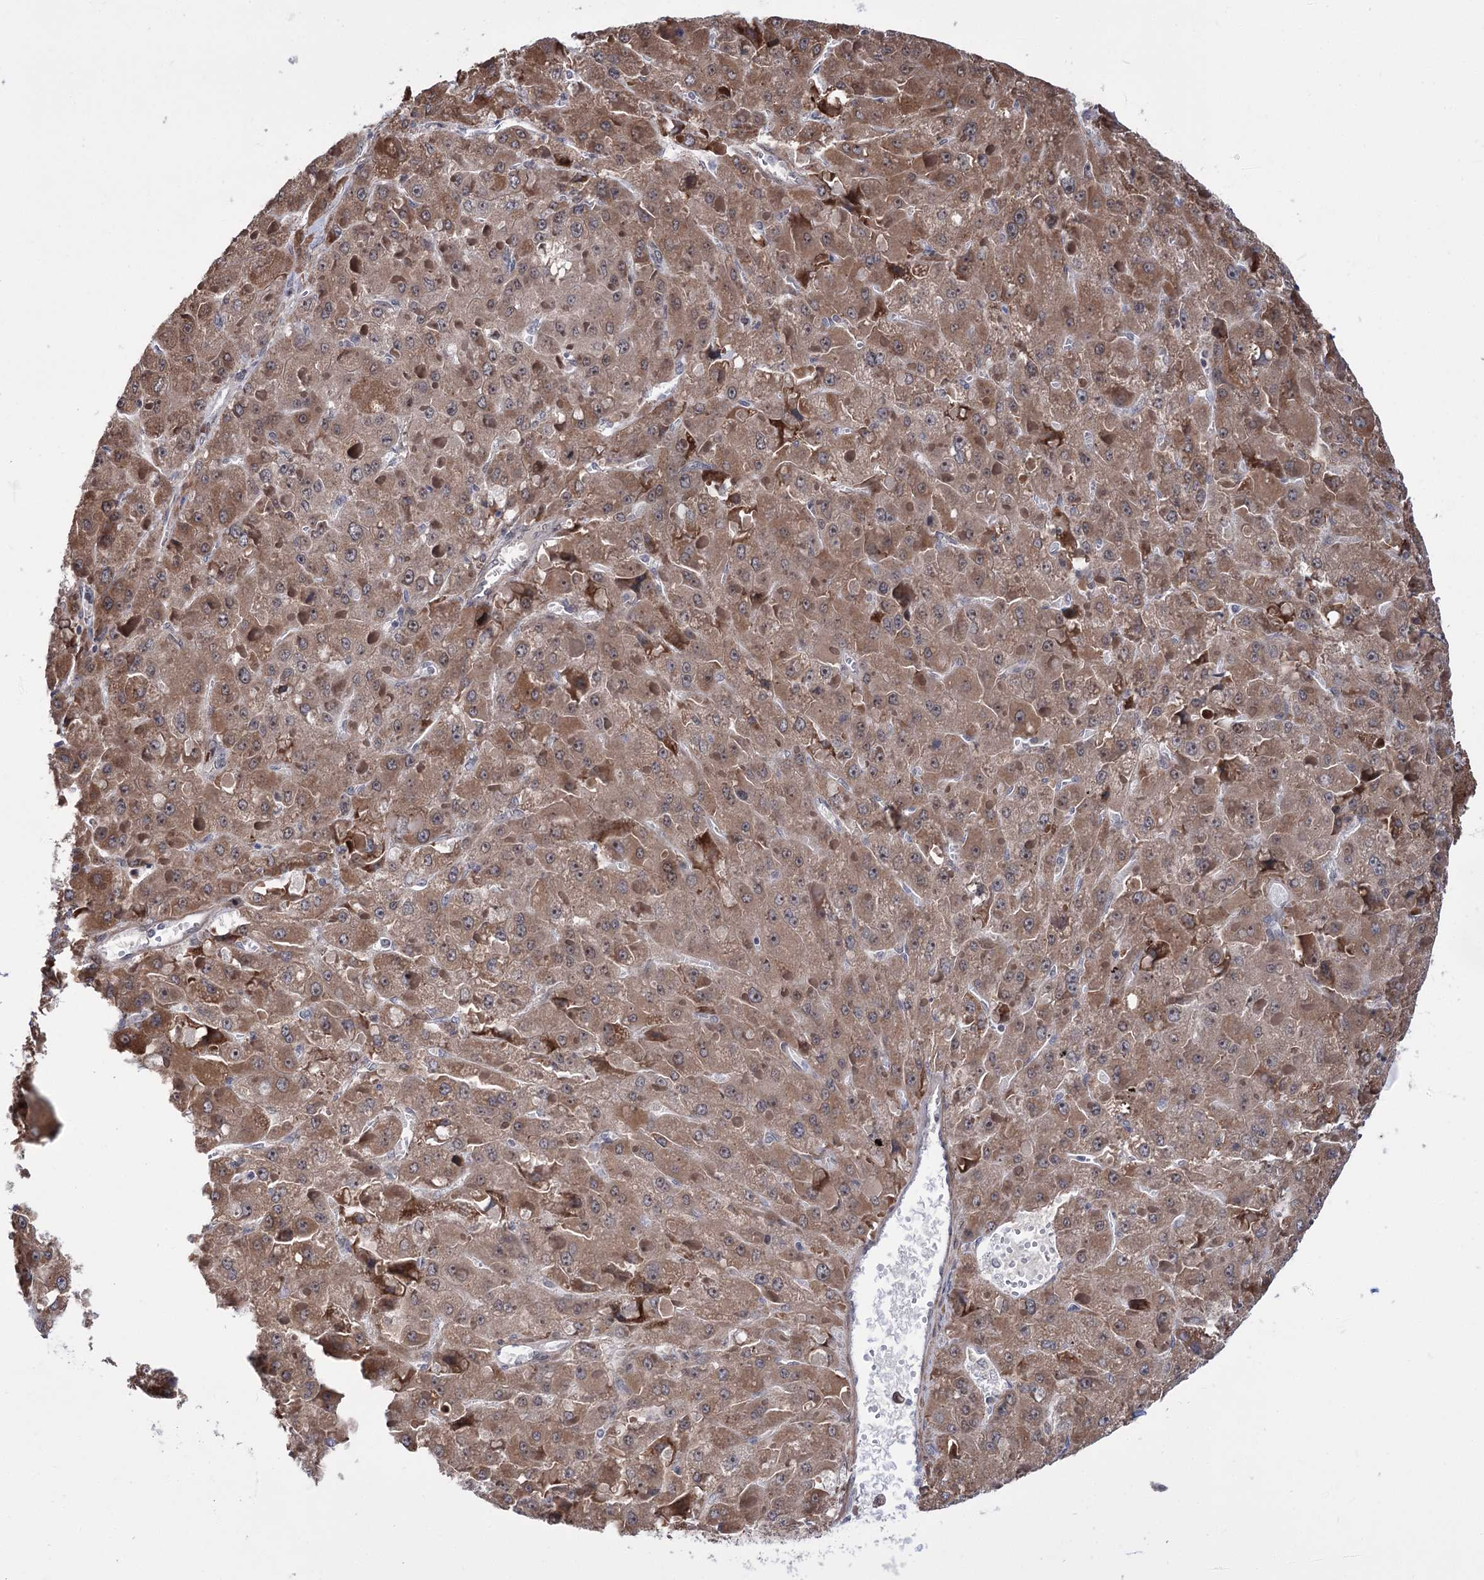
{"staining": {"intensity": "moderate", "quantity": ">75%", "location": "cytoplasmic/membranous,nuclear"}, "tissue": "liver cancer", "cell_type": "Tumor cells", "image_type": "cancer", "snomed": [{"axis": "morphology", "description": "Carcinoma, Hepatocellular, NOS"}, {"axis": "topography", "description": "Liver"}], "caption": "The histopathology image displays staining of liver hepatocellular carcinoma, revealing moderate cytoplasmic/membranous and nuclear protein staining (brown color) within tumor cells.", "gene": "PPRC1", "patient": {"sex": "female", "age": 73}}